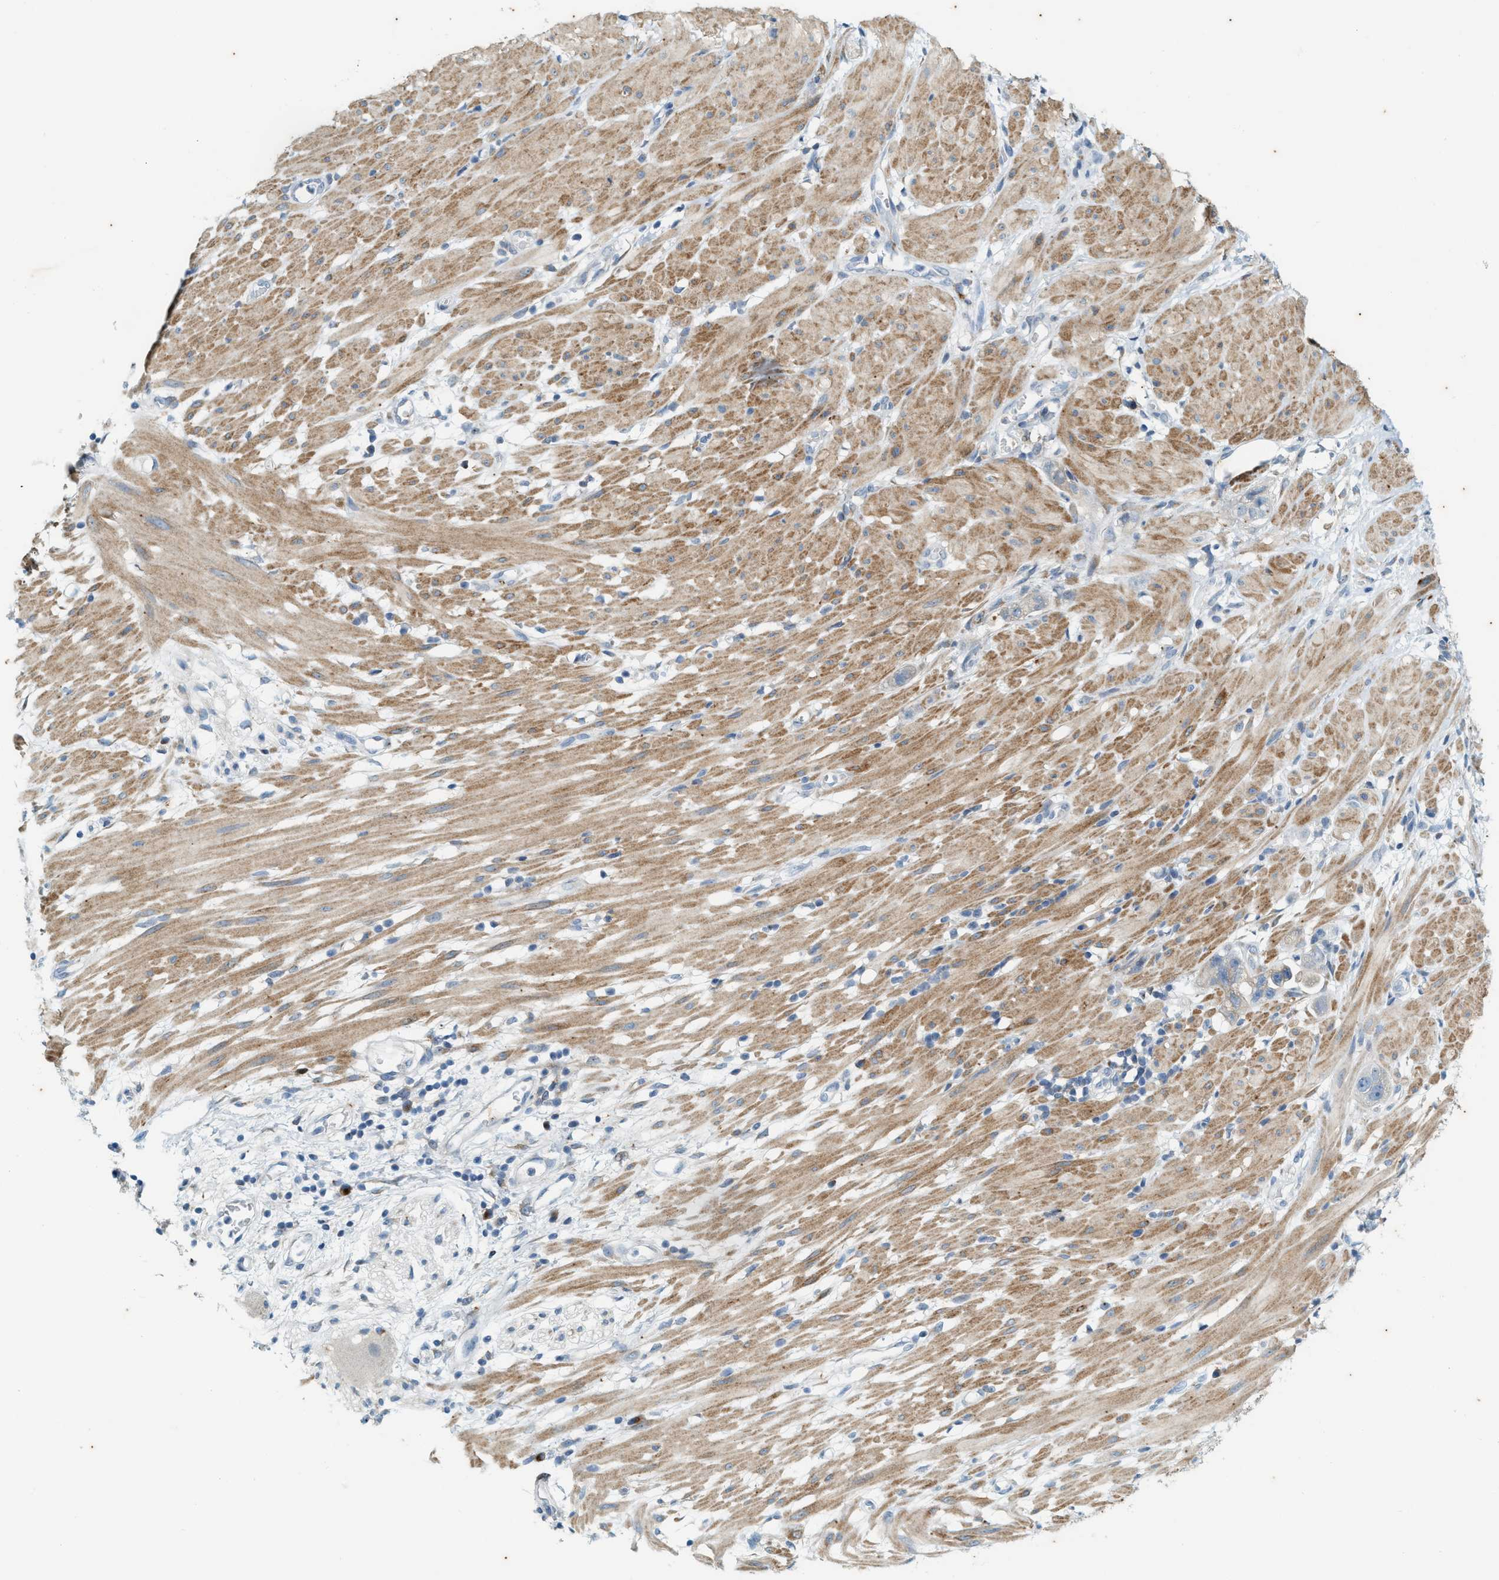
{"staining": {"intensity": "moderate", "quantity": "<25%", "location": "cytoplasmic/membranous"}, "tissue": "stomach cancer", "cell_type": "Tumor cells", "image_type": "cancer", "snomed": [{"axis": "morphology", "description": "Adenocarcinoma, NOS"}, {"axis": "topography", "description": "Stomach"}, {"axis": "topography", "description": "Stomach, lower"}], "caption": "Immunohistochemistry (IHC) histopathology image of stomach adenocarcinoma stained for a protein (brown), which reveals low levels of moderate cytoplasmic/membranous expression in approximately <25% of tumor cells.", "gene": "CHPF2", "patient": {"sex": "female", "age": 48}}